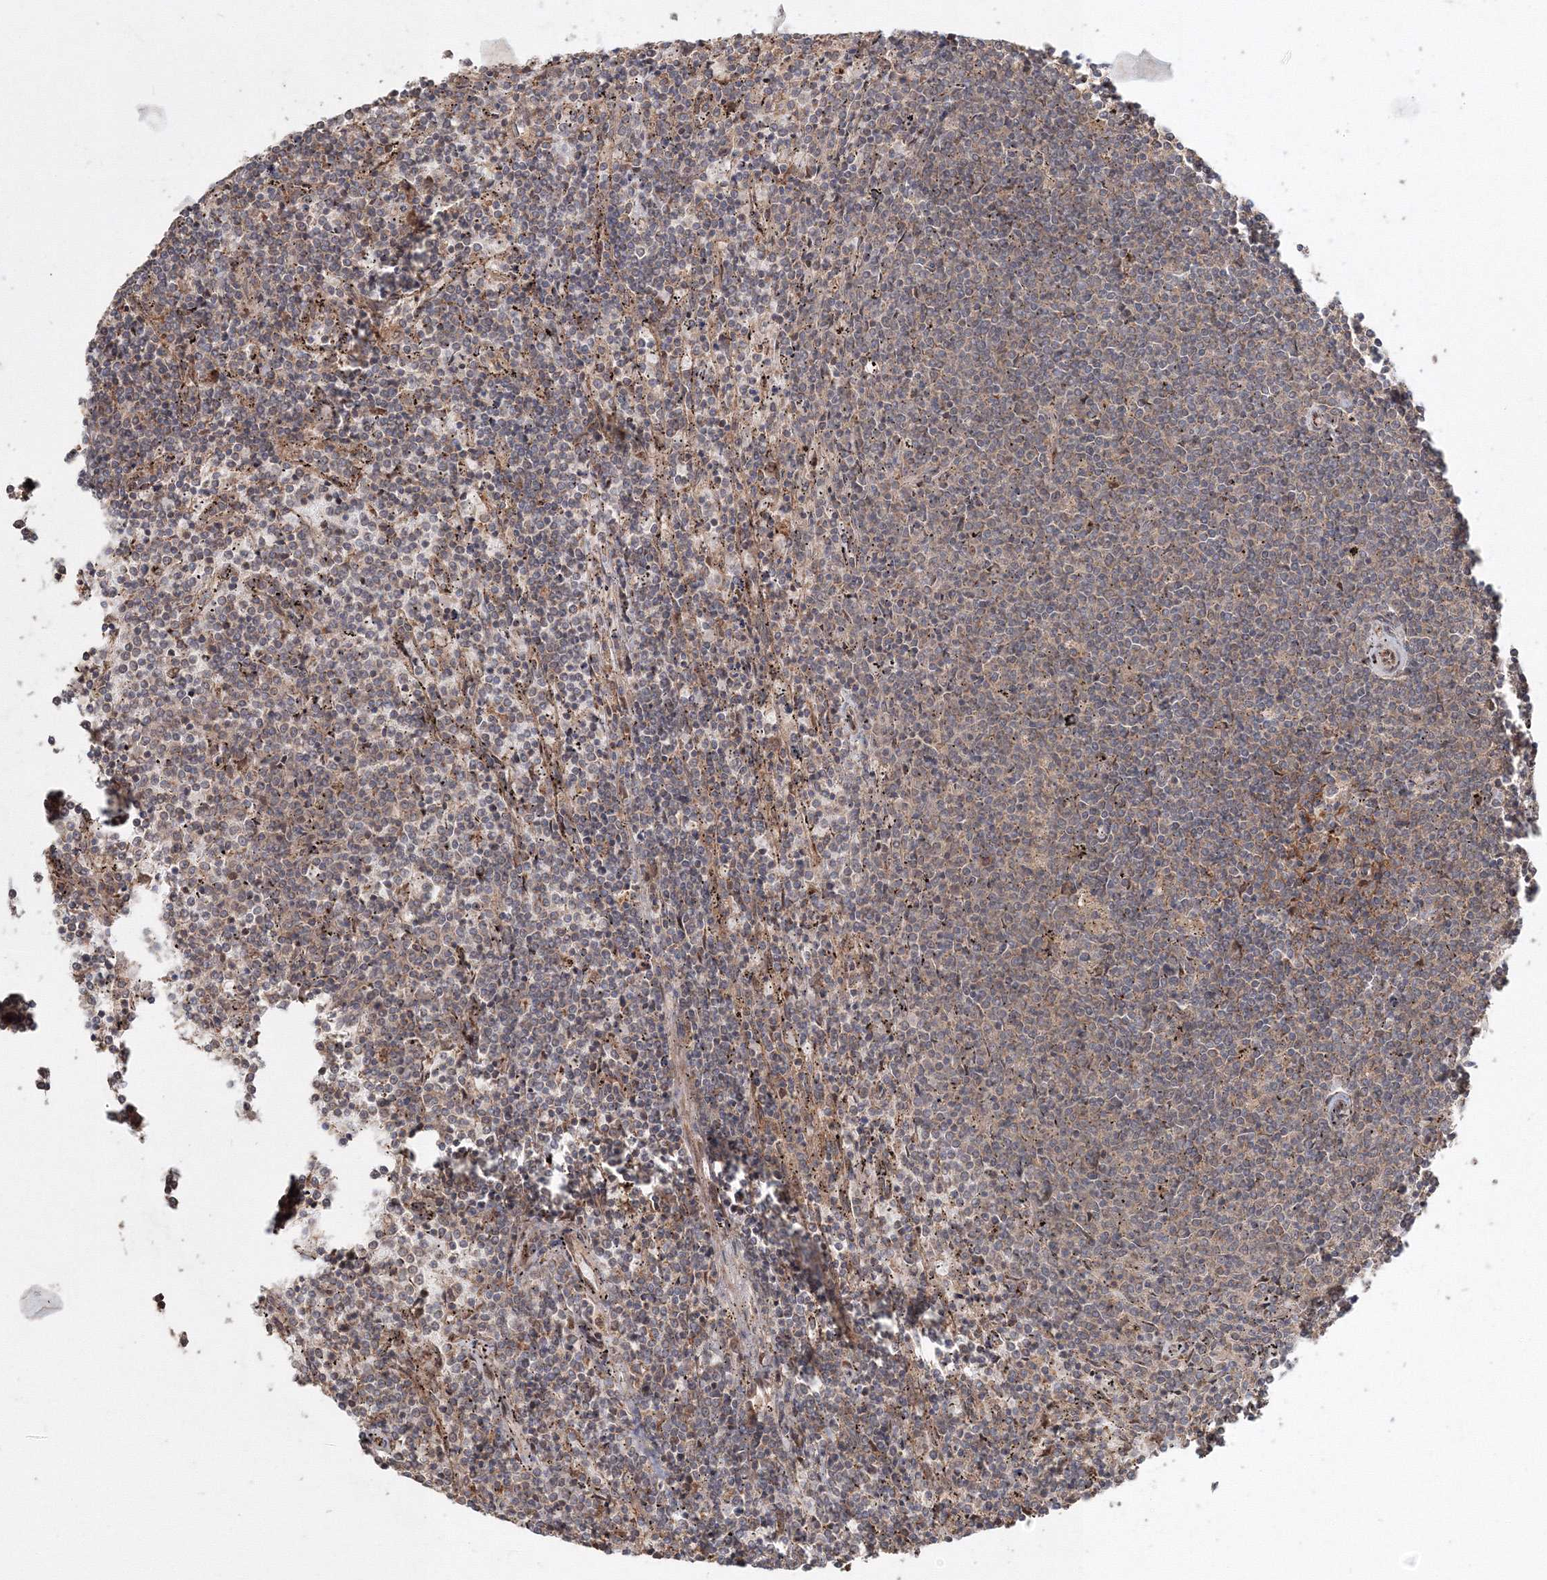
{"staining": {"intensity": "weak", "quantity": "<25%", "location": "cytoplasmic/membranous"}, "tissue": "lymphoma", "cell_type": "Tumor cells", "image_type": "cancer", "snomed": [{"axis": "morphology", "description": "Malignant lymphoma, non-Hodgkin's type, Low grade"}, {"axis": "topography", "description": "Spleen"}], "caption": "Low-grade malignant lymphoma, non-Hodgkin's type was stained to show a protein in brown. There is no significant staining in tumor cells.", "gene": "ANAPC16", "patient": {"sex": "female", "age": 50}}